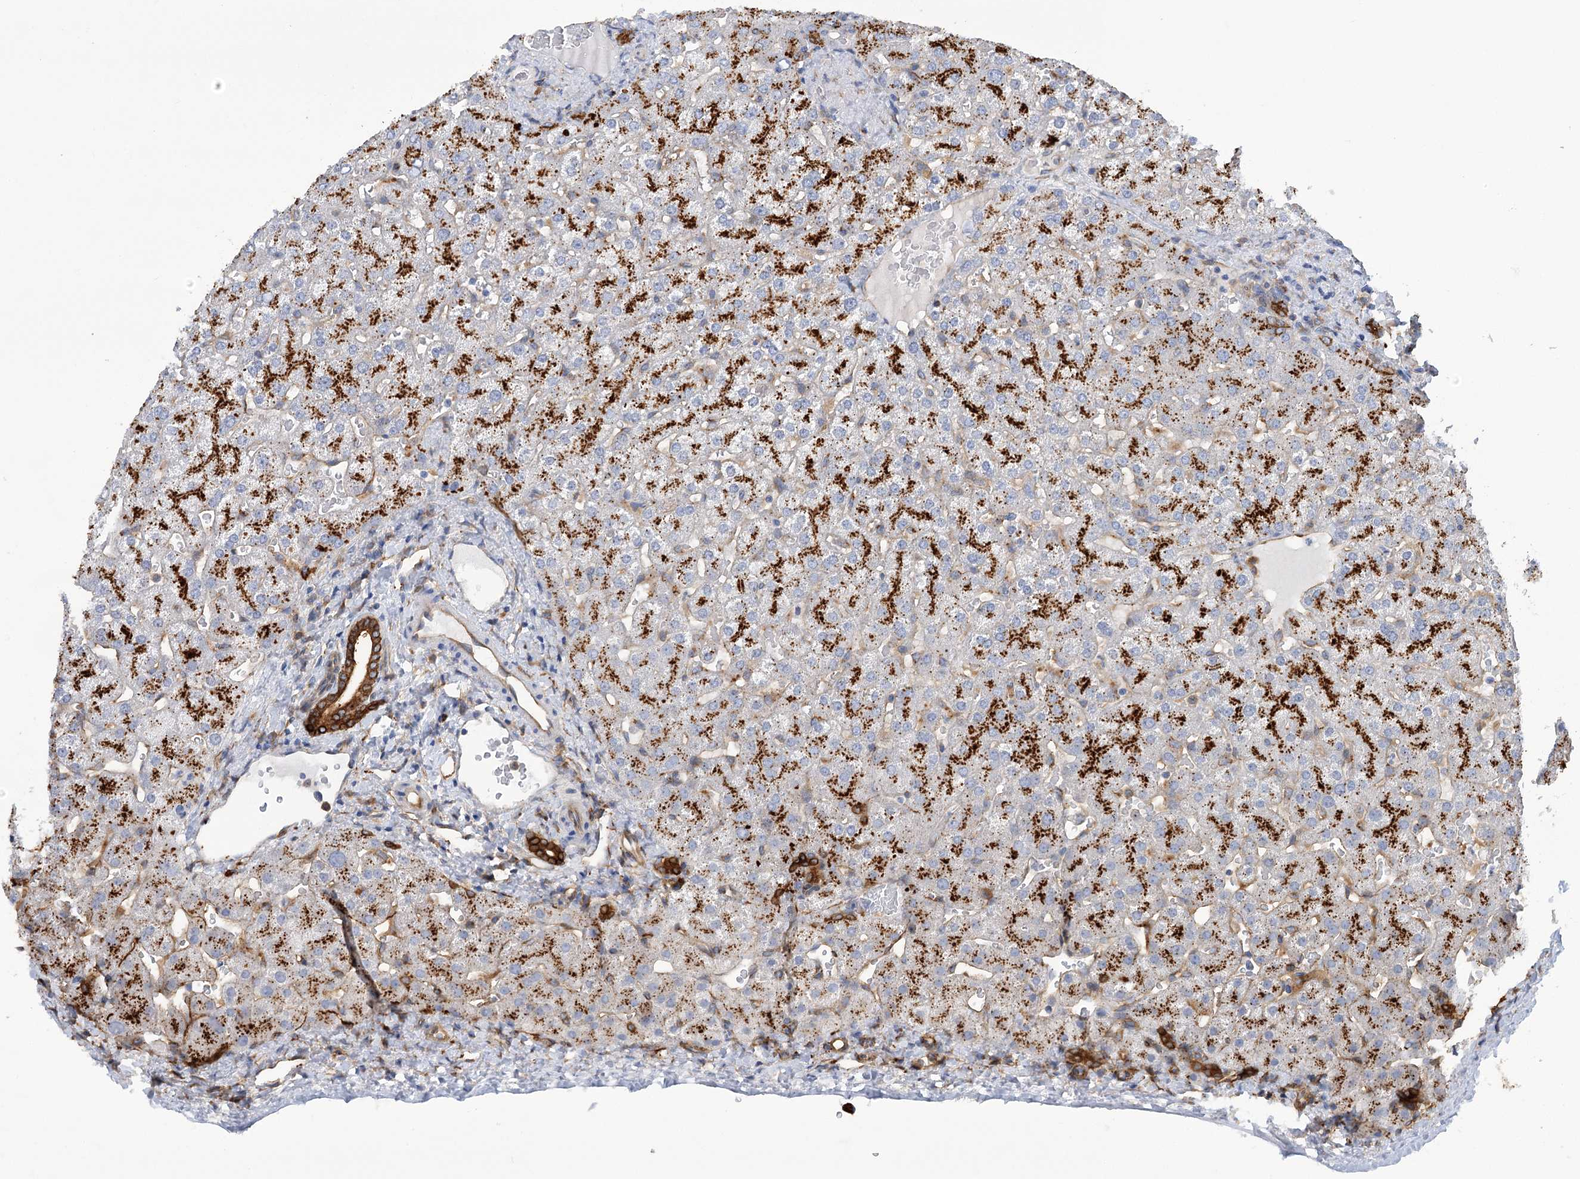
{"staining": {"intensity": "strong", "quantity": ">75%", "location": "cytoplasmic/membranous"}, "tissue": "liver", "cell_type": "Cholangiocytes", "image_type": "normal", "snomed": [{"axis": "morphology", "description": "Normal tissue, NOS"}, {"axis": "topography", "description": "Liver"}], "caption": "A histopathology image of human liver stained for a protein demonstrates strong cytoplasmic/membranous brown staining in cholangiocytes. (DAB (3,3'-diaminobenzidine) IHC, brown staining for protein, blue staining for nuclei).", "gene": "GUSB", "patient": {"sex": "female", "age": 32}}